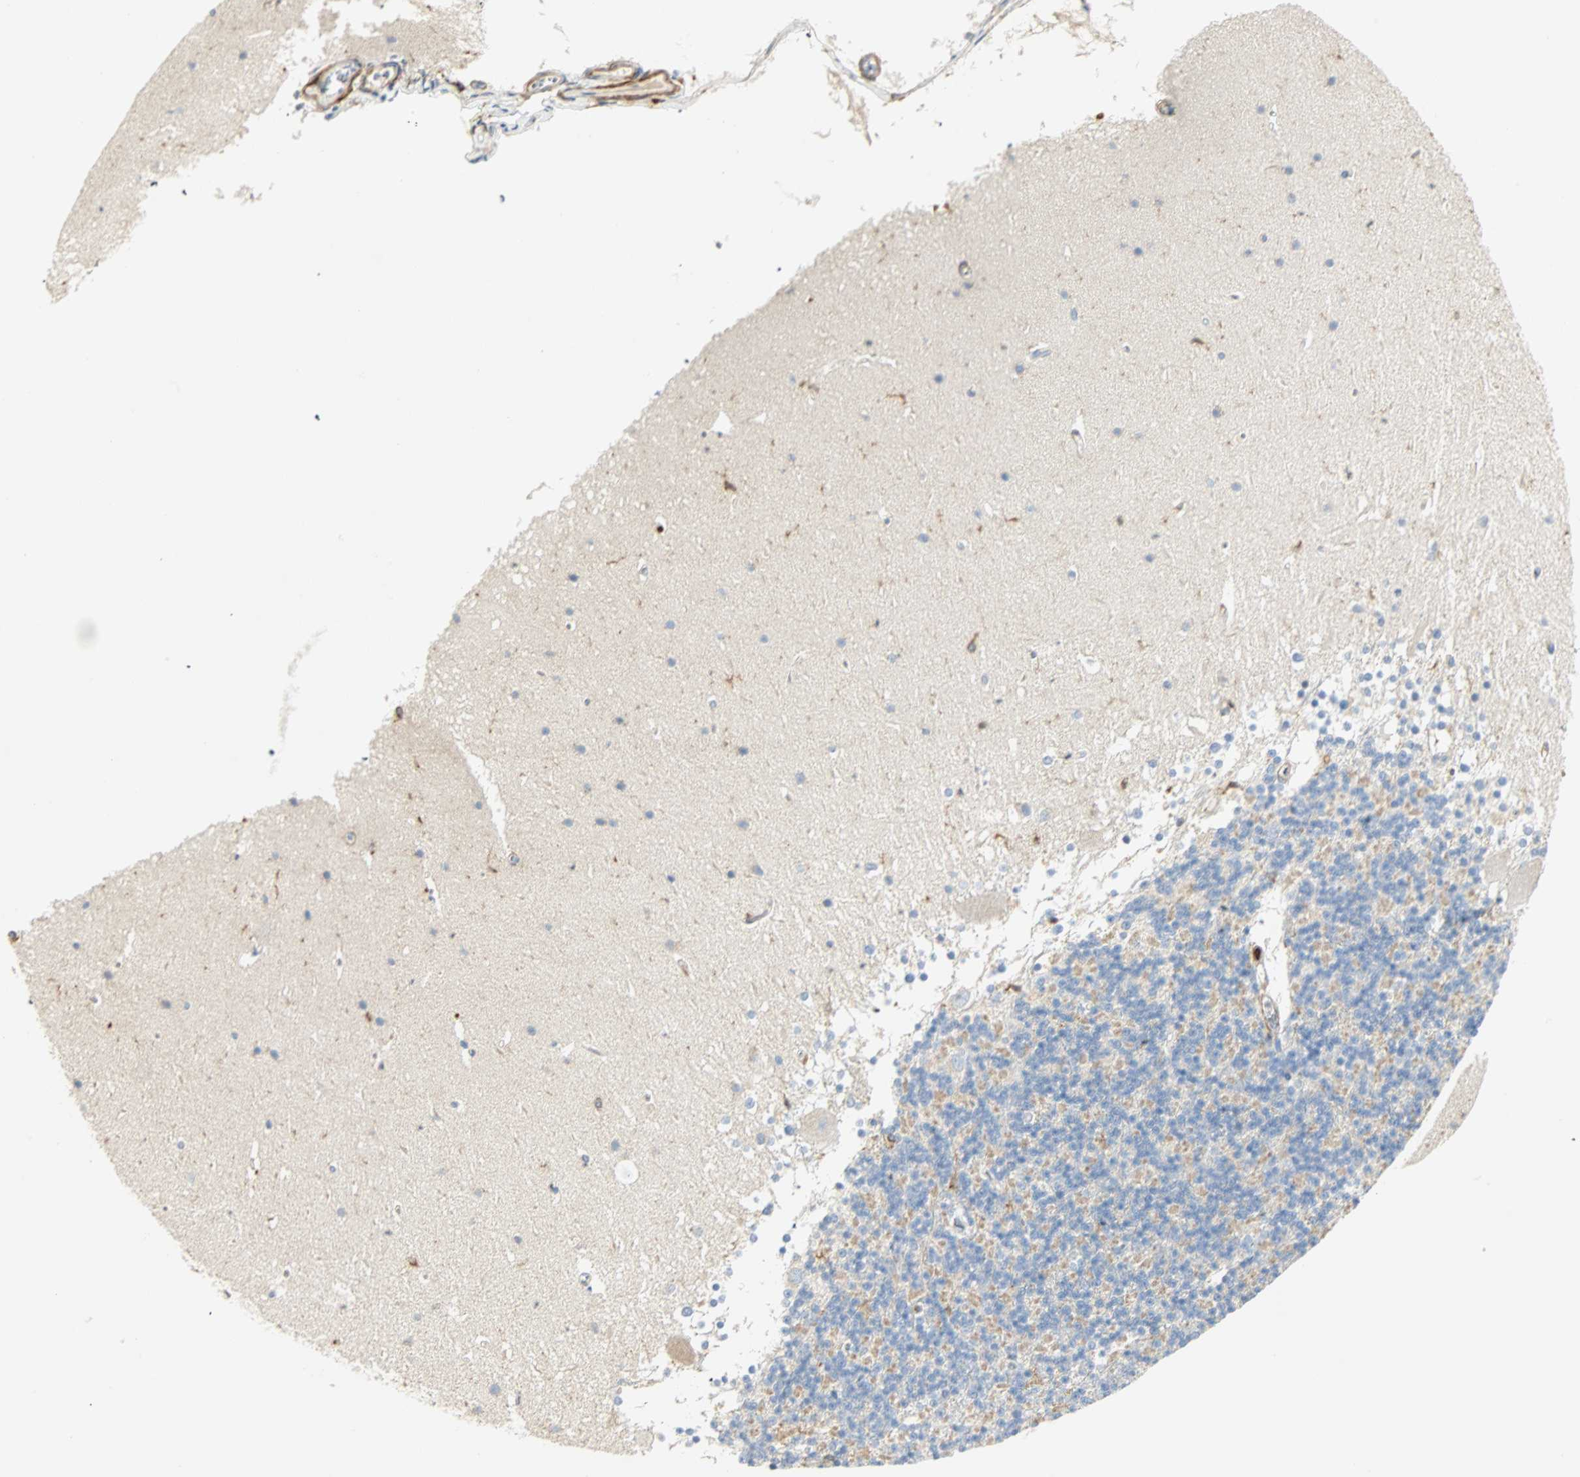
{"staining": {"intensity": "negative", "quantity": "none", "location": "none"}, "tissue": "cerebellum", "cell_type": "Cells in granular layer", "image_type": "normal", "snomed": [{"axis": "morphology", "description": "Normal tissue, NOS"}, {"axis": "topography", "description": "Cerebellum"}], "caption": "A histopathology image of cerebellum stained for a protein shows no brown staining in cells in granular layer.", "gene": "FMNL1", "patient": {"sex": "female", "age": 19}}